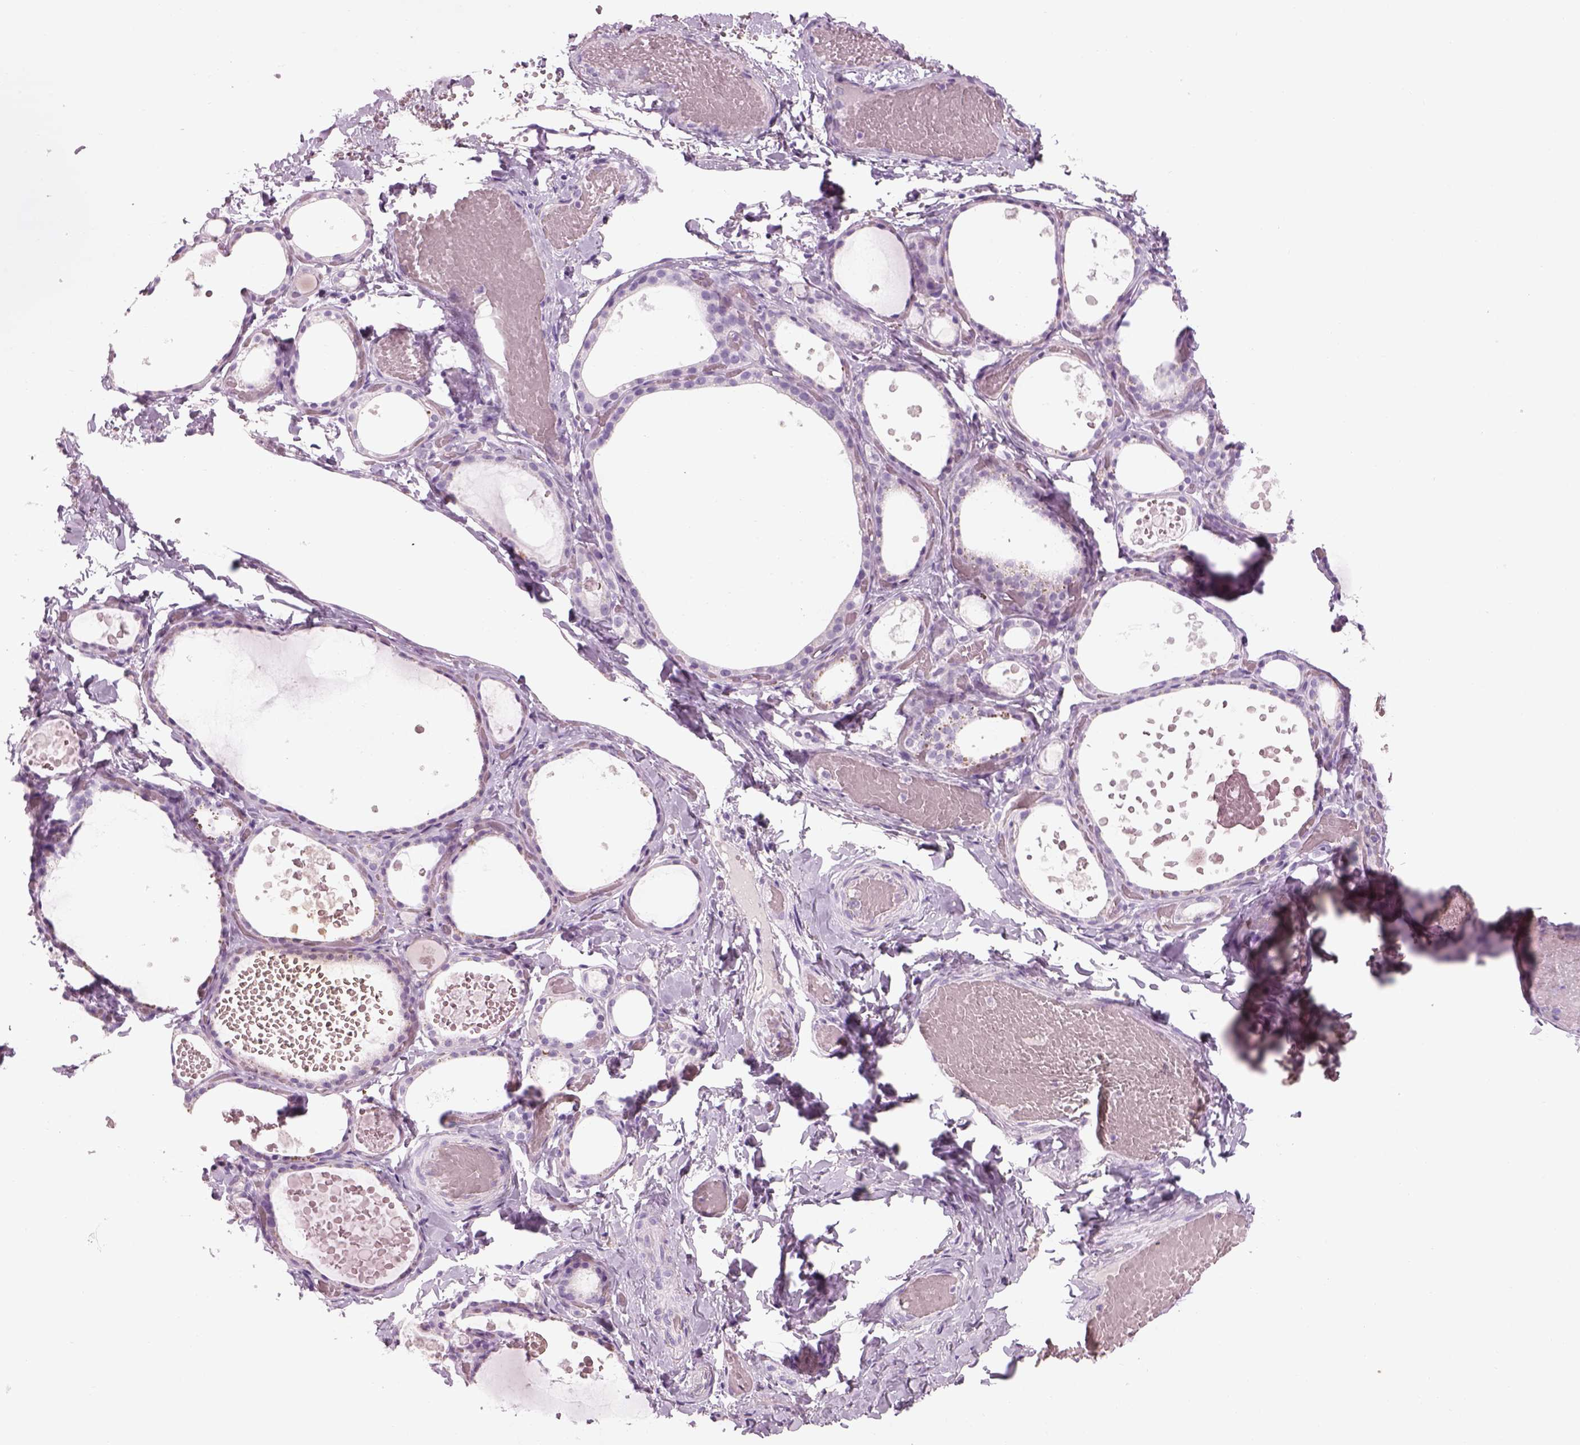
{"staining": {"intensity": "negative", "quantity": "none", "location": "none"}, "tissue": "thyroid gland", "cell_type": "Glandular cells", "image_type": "normal", "snomed": [{"axis": "morphology", "description": "Normal tissue, NOS"}, {"axis": "topography", "description": "Thyroid gland"}], "caption": "High magnification brightfield microscopy of unremarkable thyroid gland stained with DAB (brown) and counterstained with hematoxylin (blue): glandular cells show no significant staining. (DAB immunohistochemistry (IHC), high magnification).", "gene": "GAS2L2", "patient": {"sex": "female", "age": 56}}